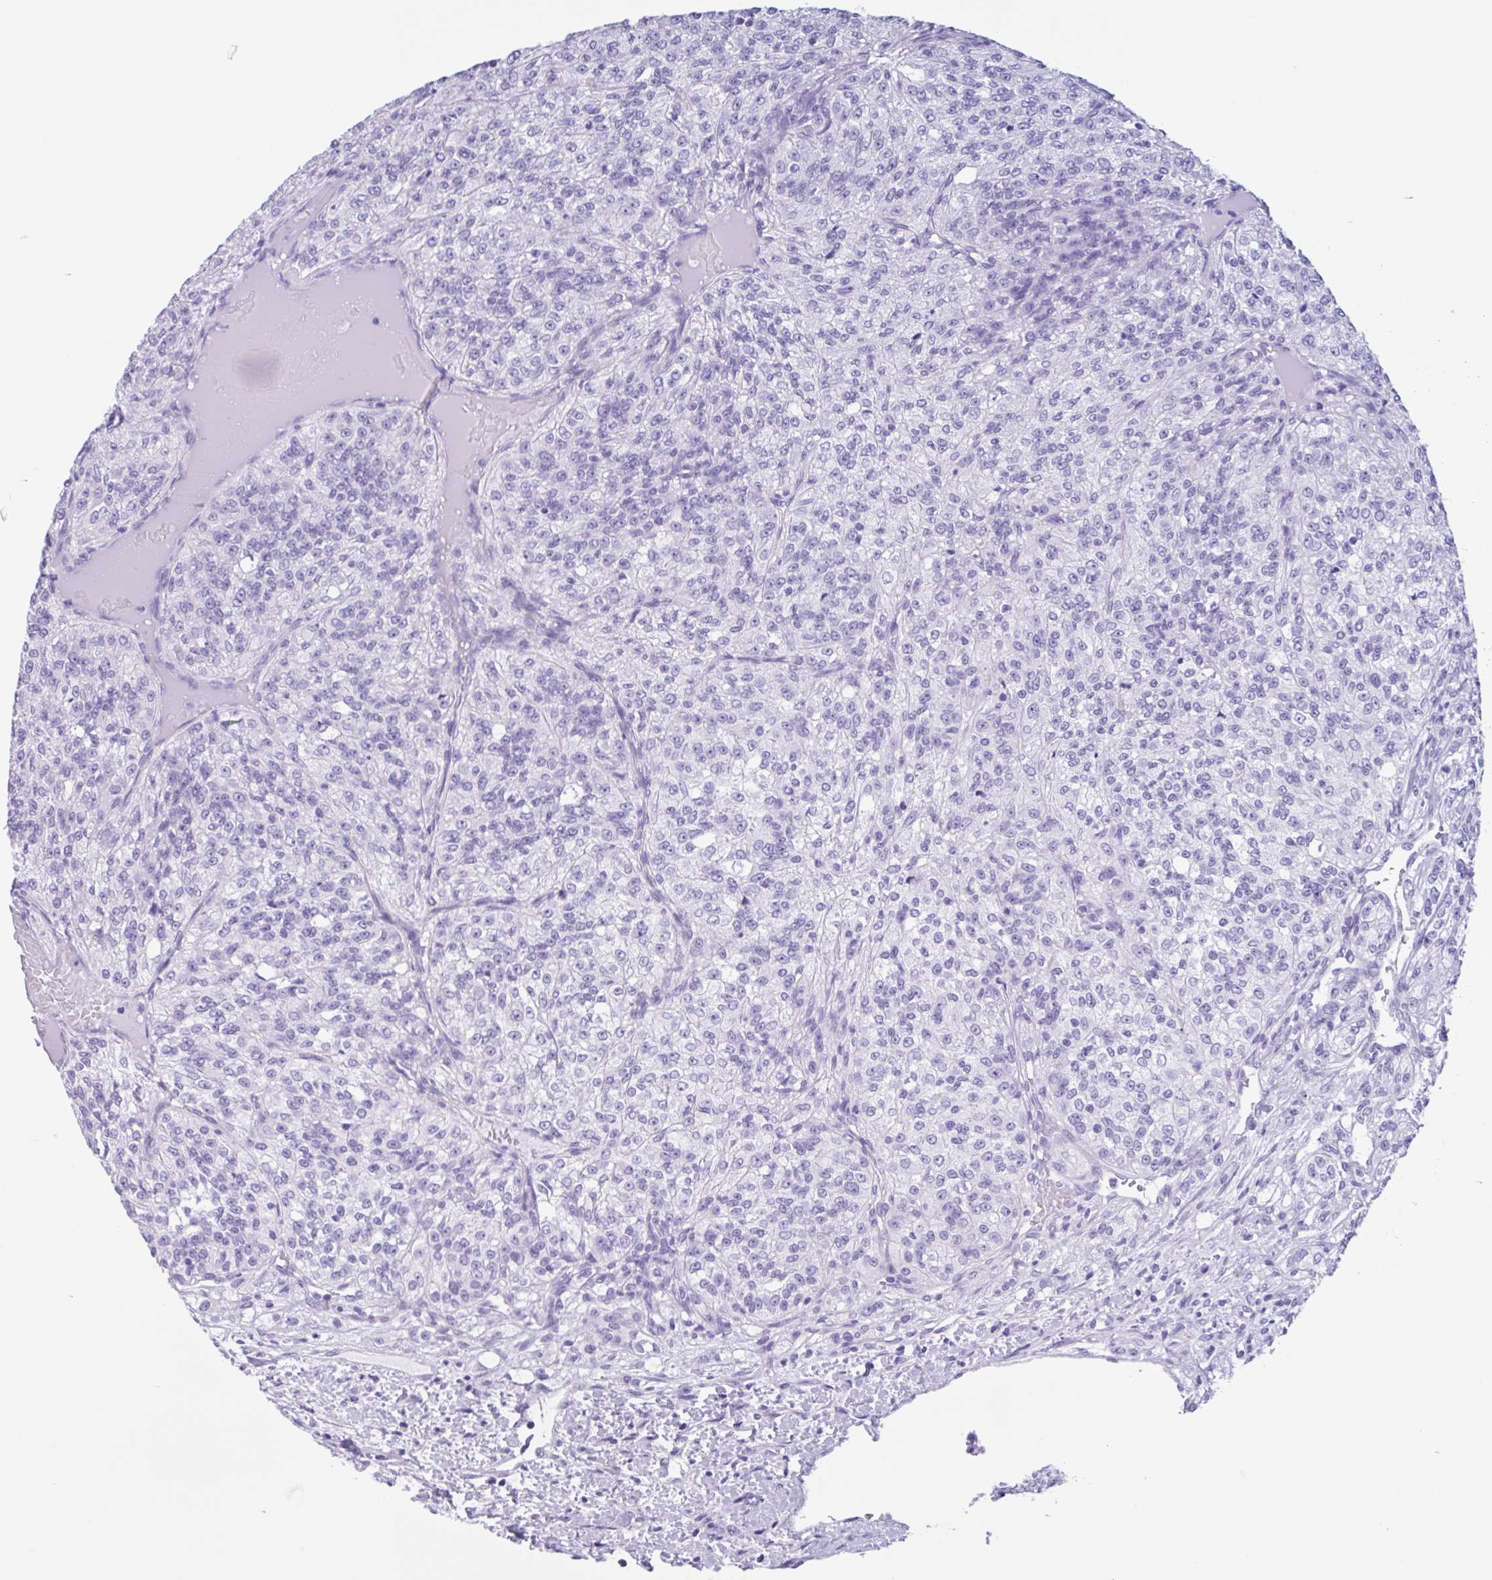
{"staining": {"intensity": "negative", "quantity": "none", "location": "none"}, "tissue": "renal cancer", "cell_type": "Tumor cells", "image_type": "cancer", "snomed": [{"axis": "morphology", "description": "Adenocarcinoma, NOS"}, {"axis": "topography", "description": "Kidney"}], "caption": "DAB (3,3'-diaminobenzidine) immunohistochemical staining of adenocarcinoma (renal) displays no significant staining in tumor cells. Nuclei are stained in blue.", "gene": "IAPP", "patient": {"sex": "female", "age": 63}}